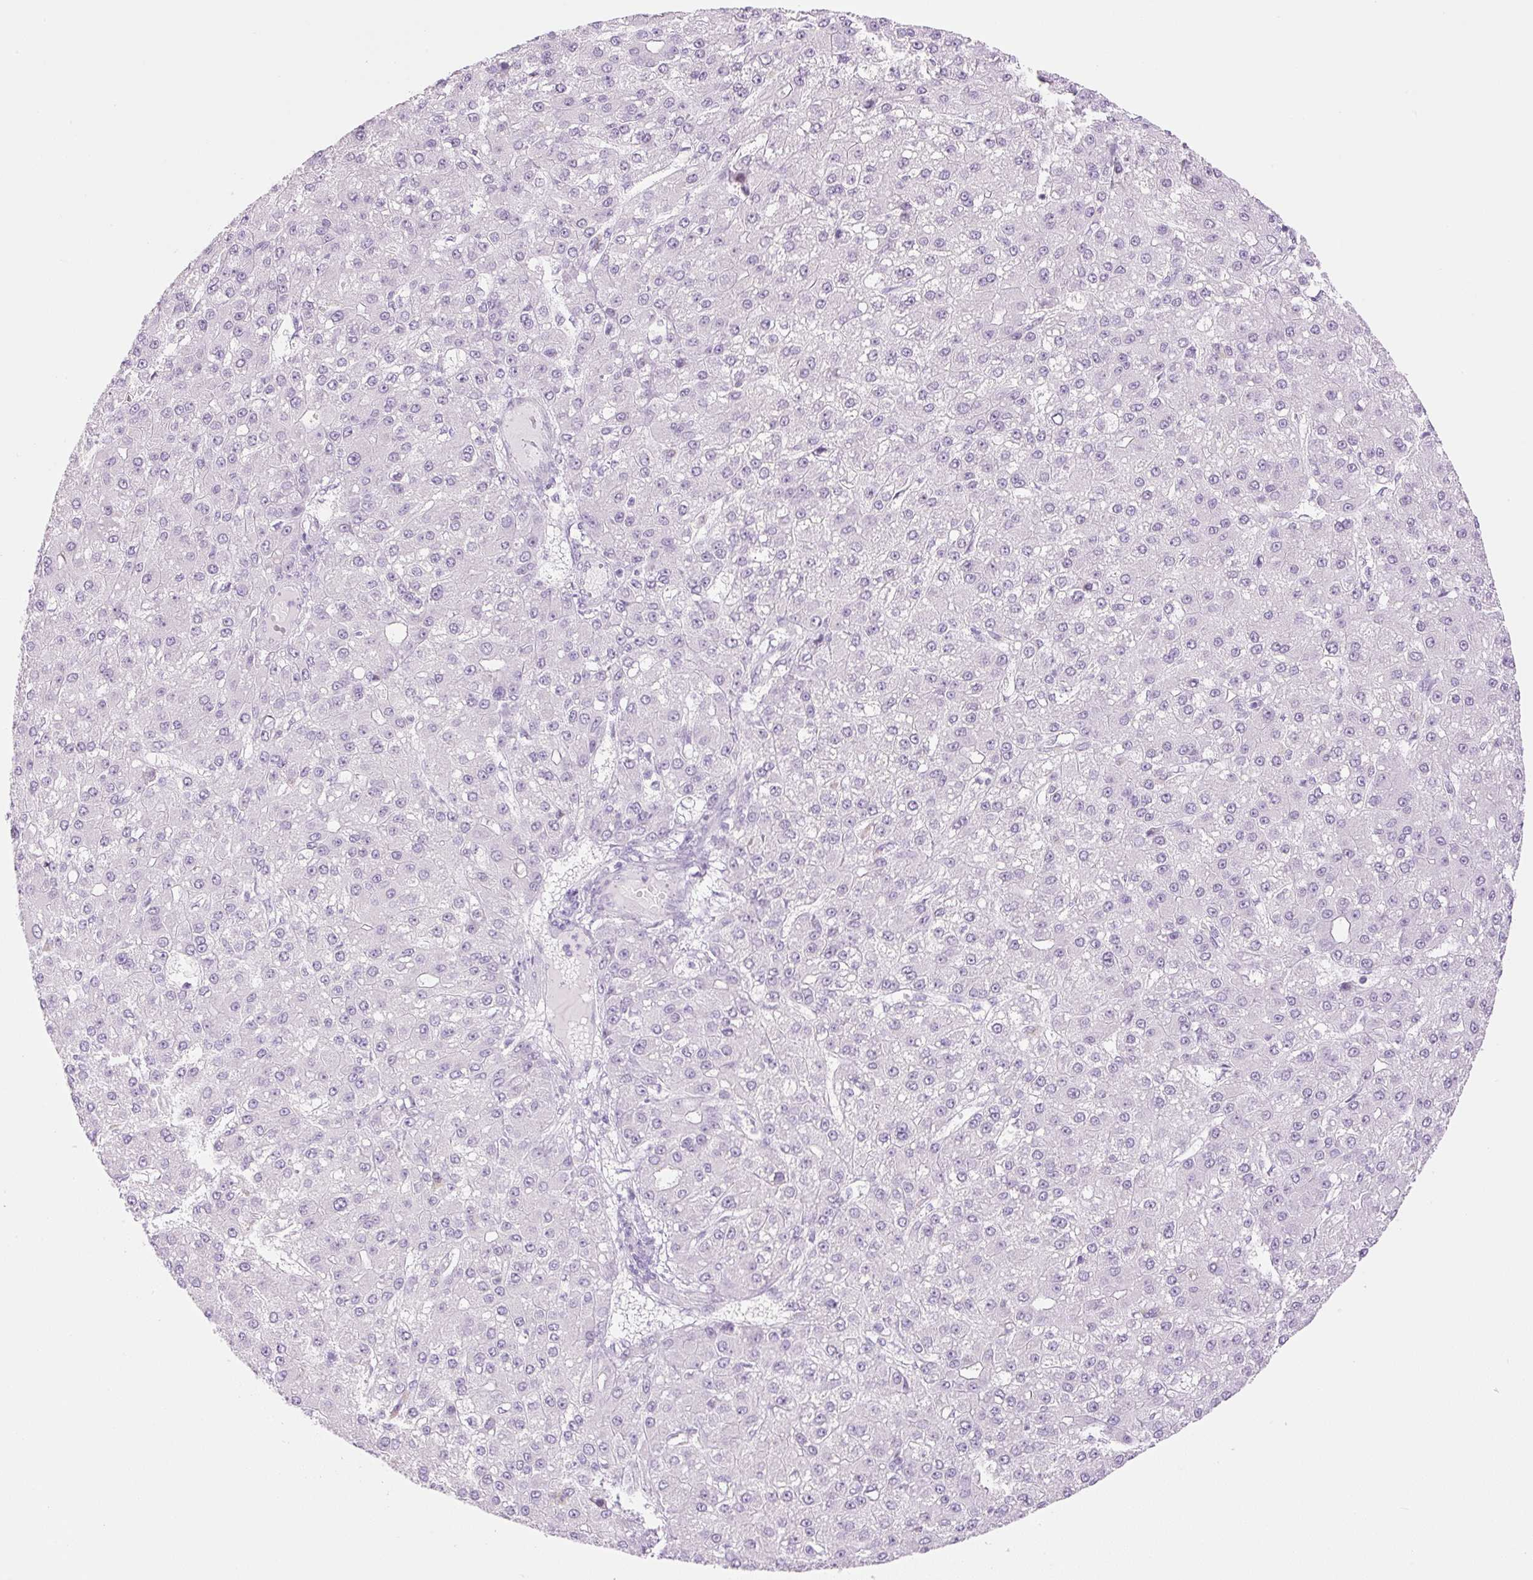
{"staining": {"intensity": "negative", "quantity": "none", "location": "none"}, "tissue": "liver cancer", "cell_type": "Tumor cells", "image_type": "cancer", "snomed": [{"axis": "morphology", "description": "Carcinoma, Hepatocellular, NOS"}, {"axis": "topography", "description": "Liver"}], "caption": "Tumor cells show no significant protein expression in liver hepatocellular carcinoma.", "gene": "SP140L", "patient": {"sex": "male", "age": 67}}